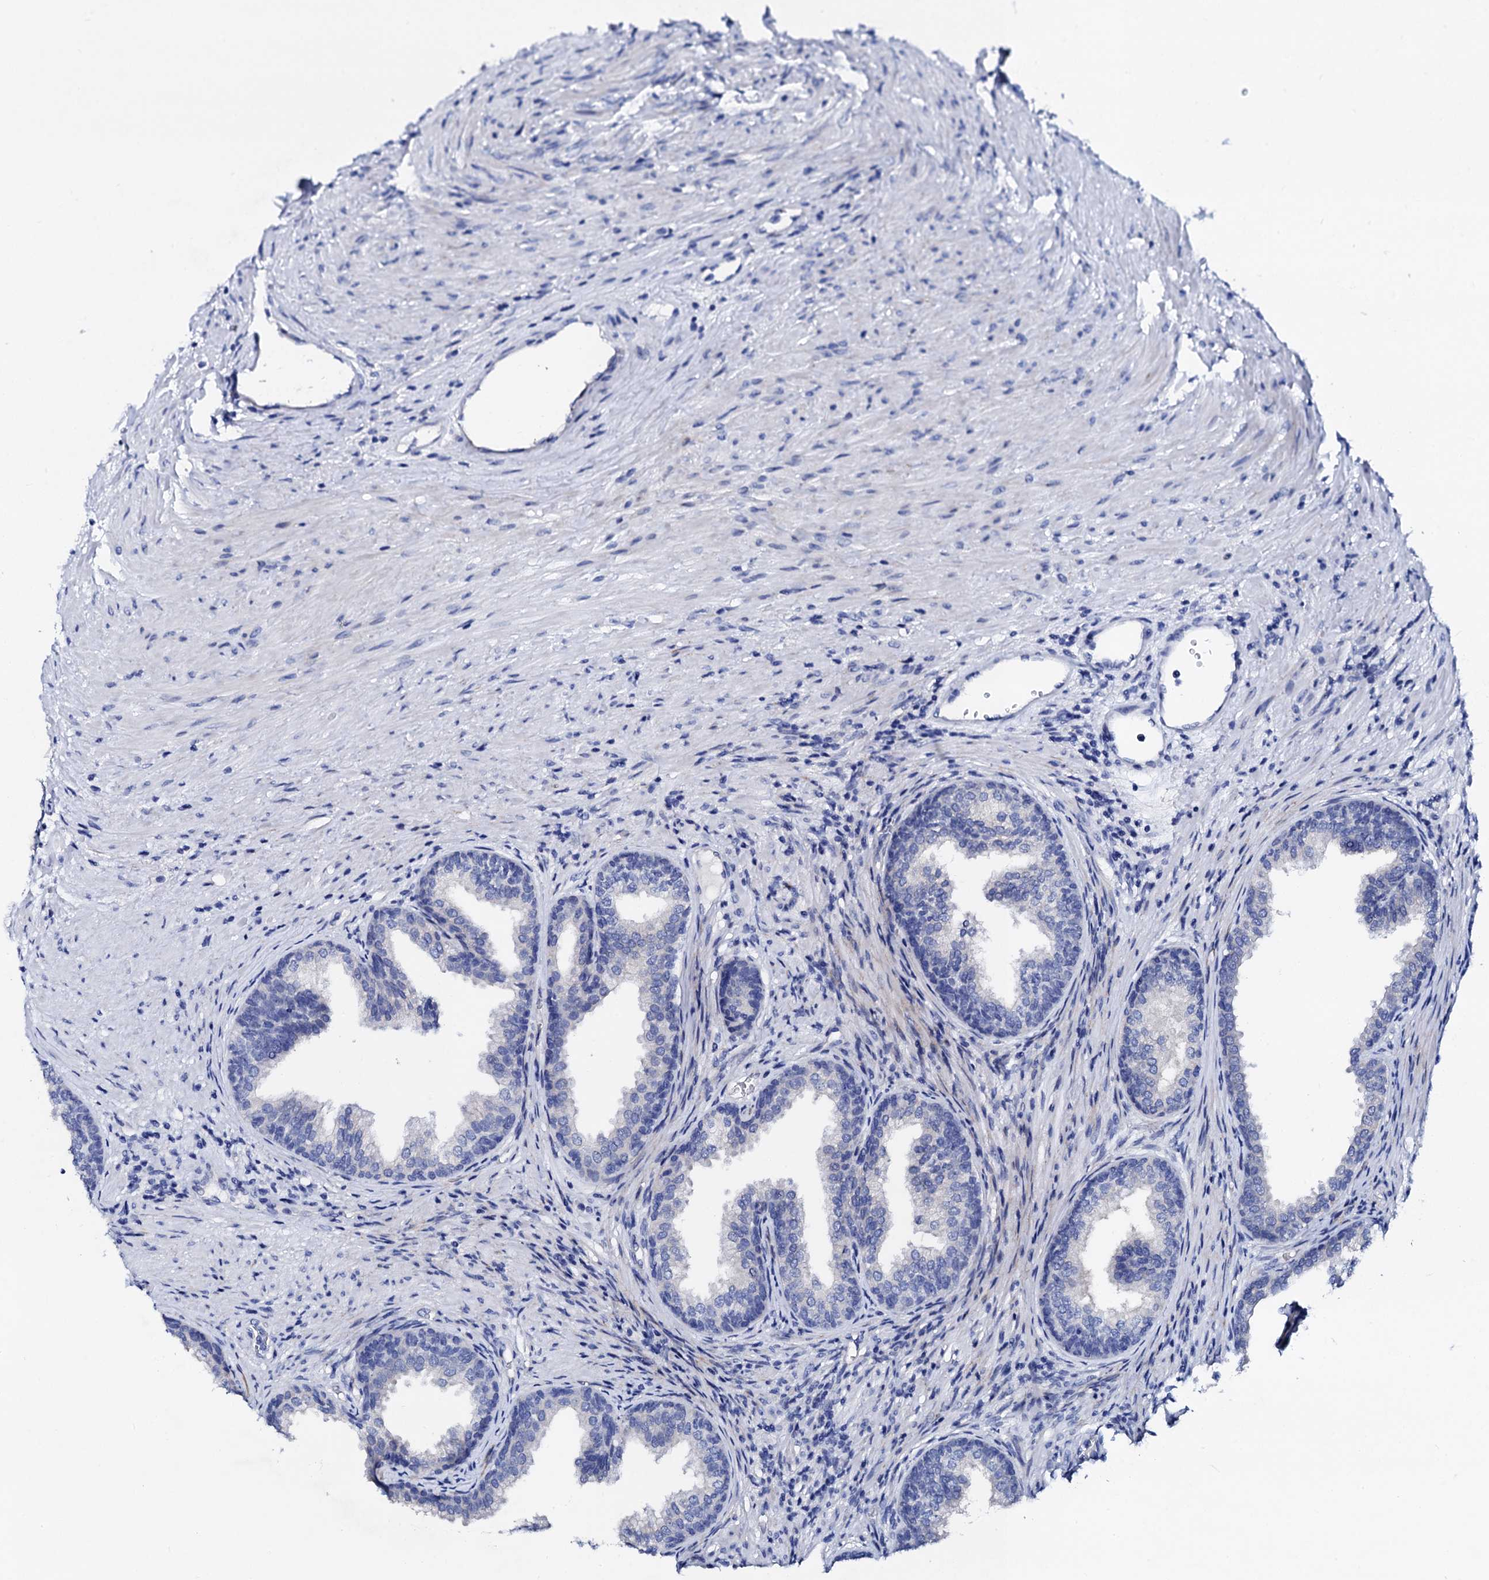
{"staining": {"intensity": "negative", "quantity": "none", "location": "none"}, "tissue": "prostate", "cell_type": "Glandular cells", "image_type": "normal", "snomed": [{"axis": "morphology", "description": "Normal tissue, NOS"}, {"axis": "topography", "description": "Prostate"}], "caption": "IHC micrograph of unremarkable prostate: prostate stained with DAB exhibits no significant protein expression in glandular cells. (Immunohistochemistry (ihc), brightfield microscopy, high magnification).", "gene": "TRDN", "patient": {"sex": "male", "age": 76}}